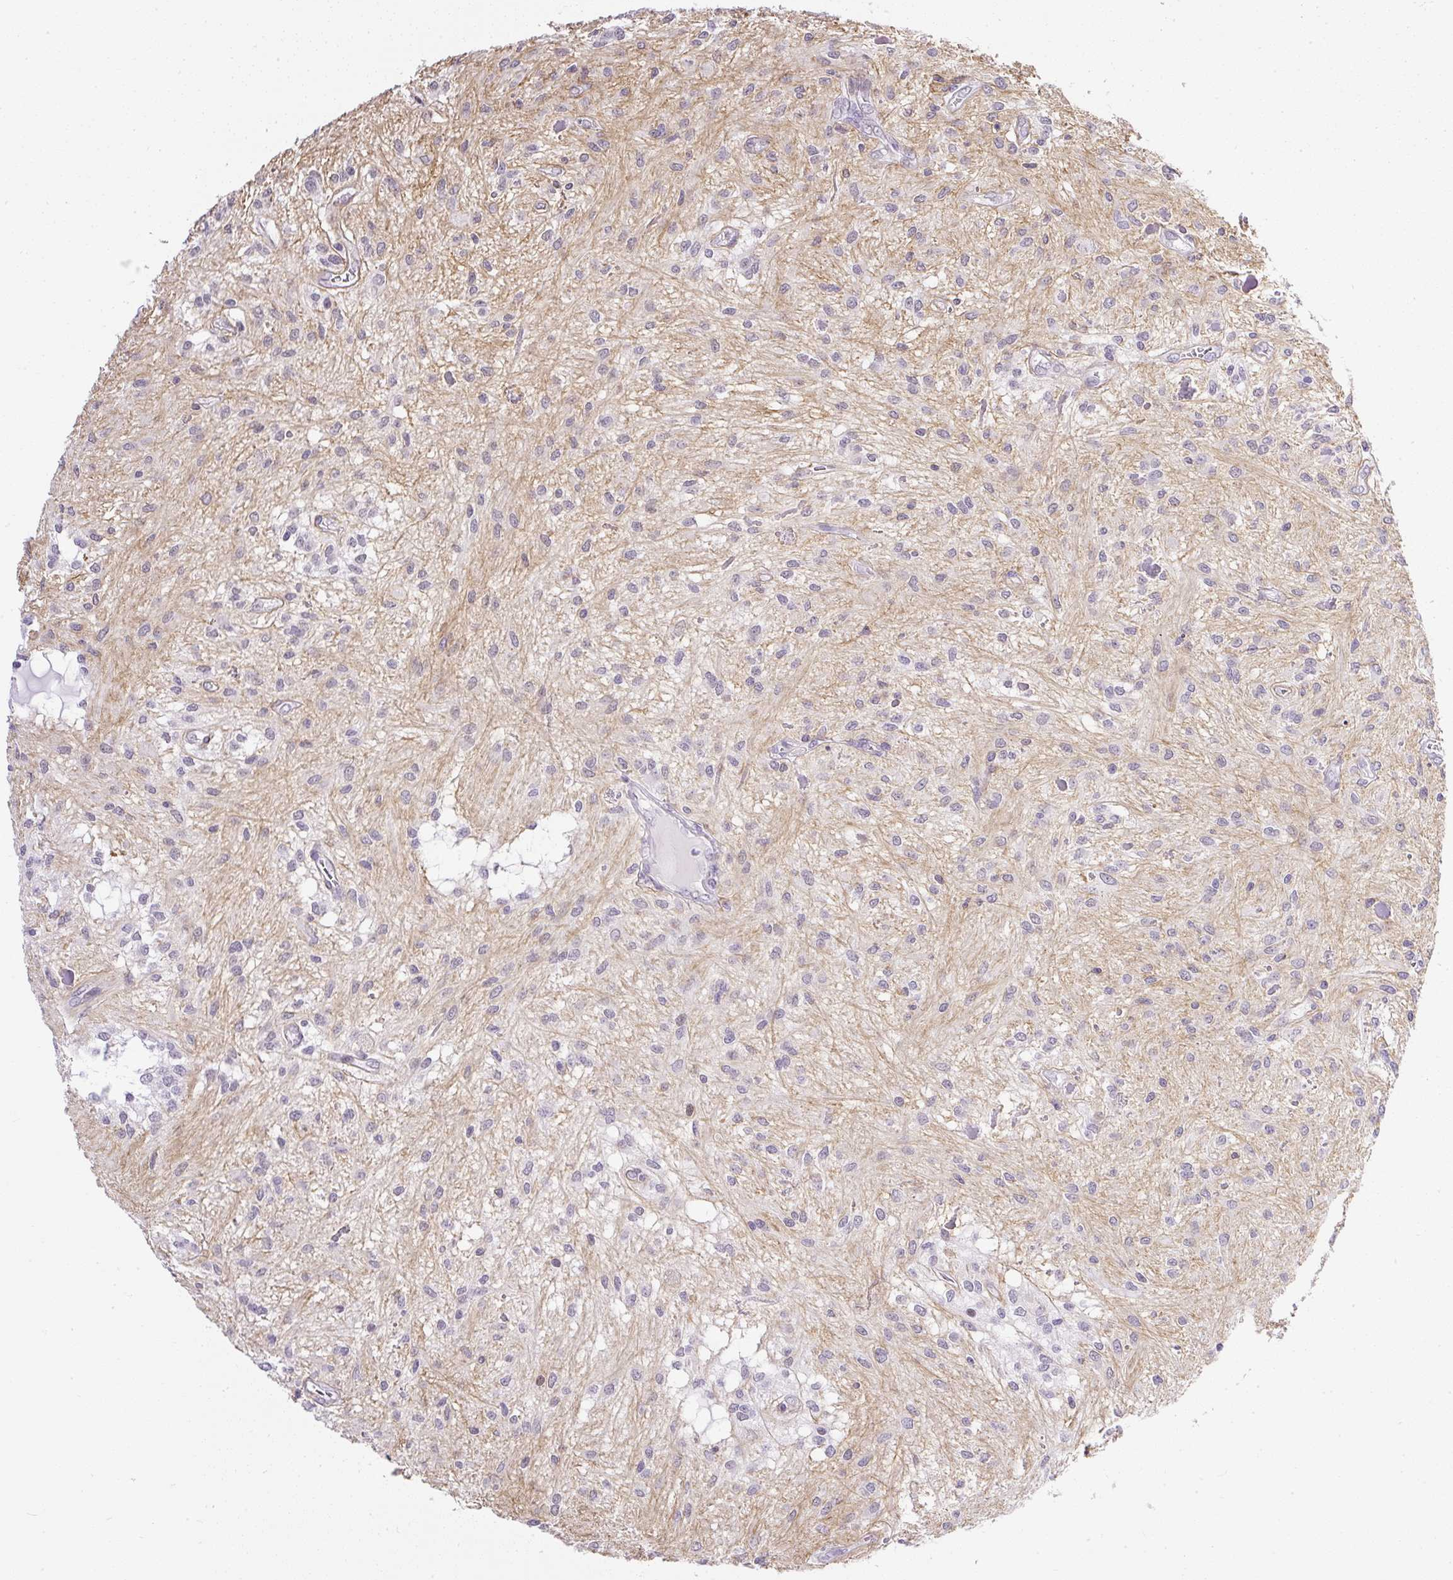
{"staining": {"intensity": "weak", "quantity": "<25%", "location": "nuclear"}, "tissue": "glioma", "cell_type": "Tumor cells", "image_type": "cancer", "snomed": [{"axis": "morphology", "description": "Glioma, malignant, Low grade"}, {"axis": "topography", "description": "Cerebellum"}], "caption": "There is no significant staining in tumor cells of malignant glioma (low-grade).", "gene": "WNT10B", "patient": {"sex": "female", "age": 14}}